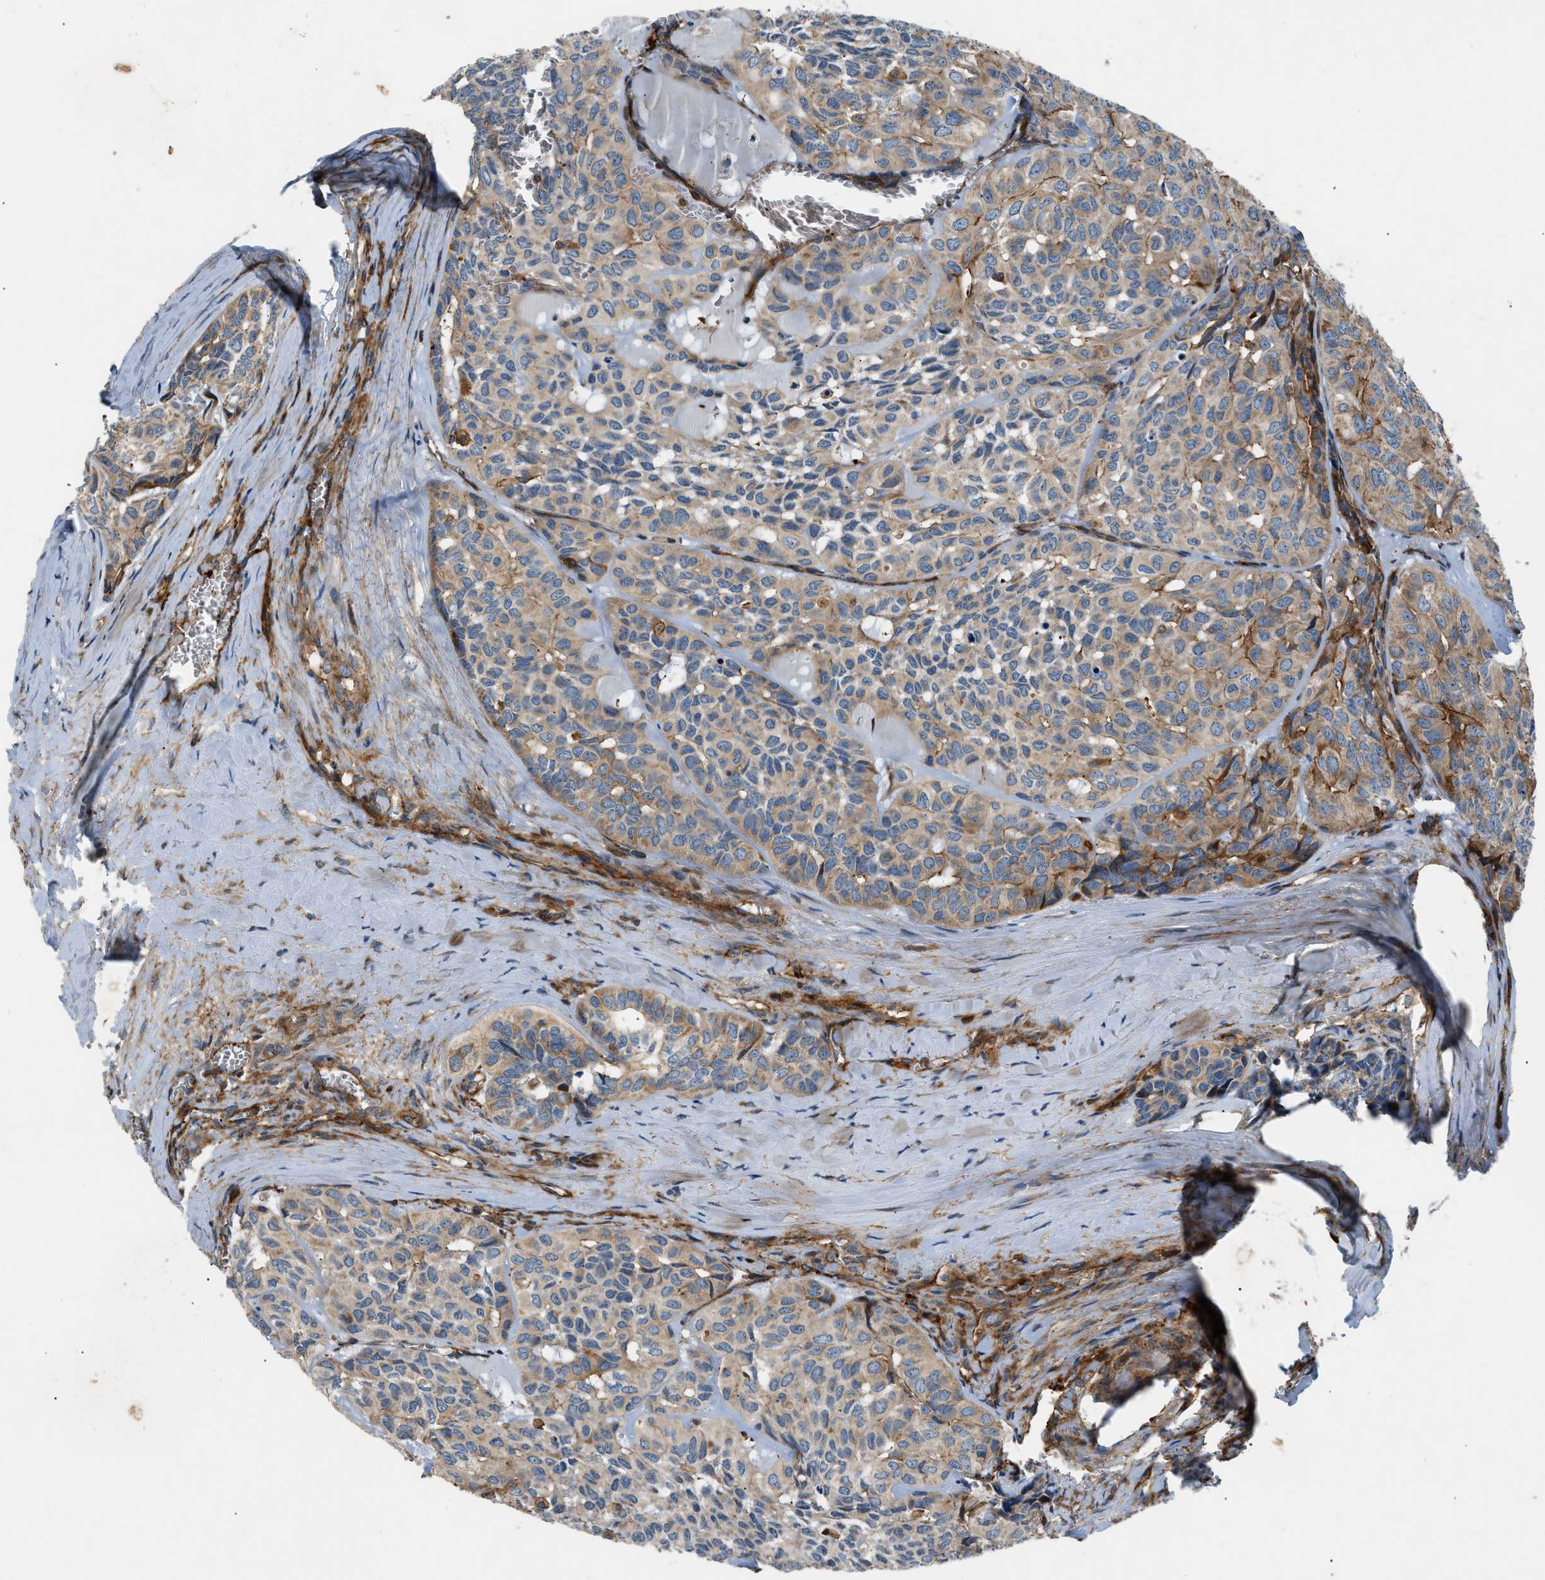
{"staining": {"intensity": "moderate", "quantity": "25%-75%", "location": "cytoplasmic/membranous"}, "tissue": "head and neck cancer", "cell_type": "Tumor cells", "image_type": "cancer", "snomed": [{"axis": "morphology", "description": "Adenocarcinoma, NOS"}, {"axis": "topography", "description": "Salivary gland, NOS"}, {"axis": "topography", "description": "Head-Neck"}], "caption": "Immunohistochemistry micrograph of head and neck cancer (adenocarcinoma) stained for a protein (brown), which demonstrates medium levels of moderate cytoplasmic/membranous staining in approximately 25%-75% of tumor cells.", "gene": "DHODH", "patient": {"sex": "female", "age": 76}}